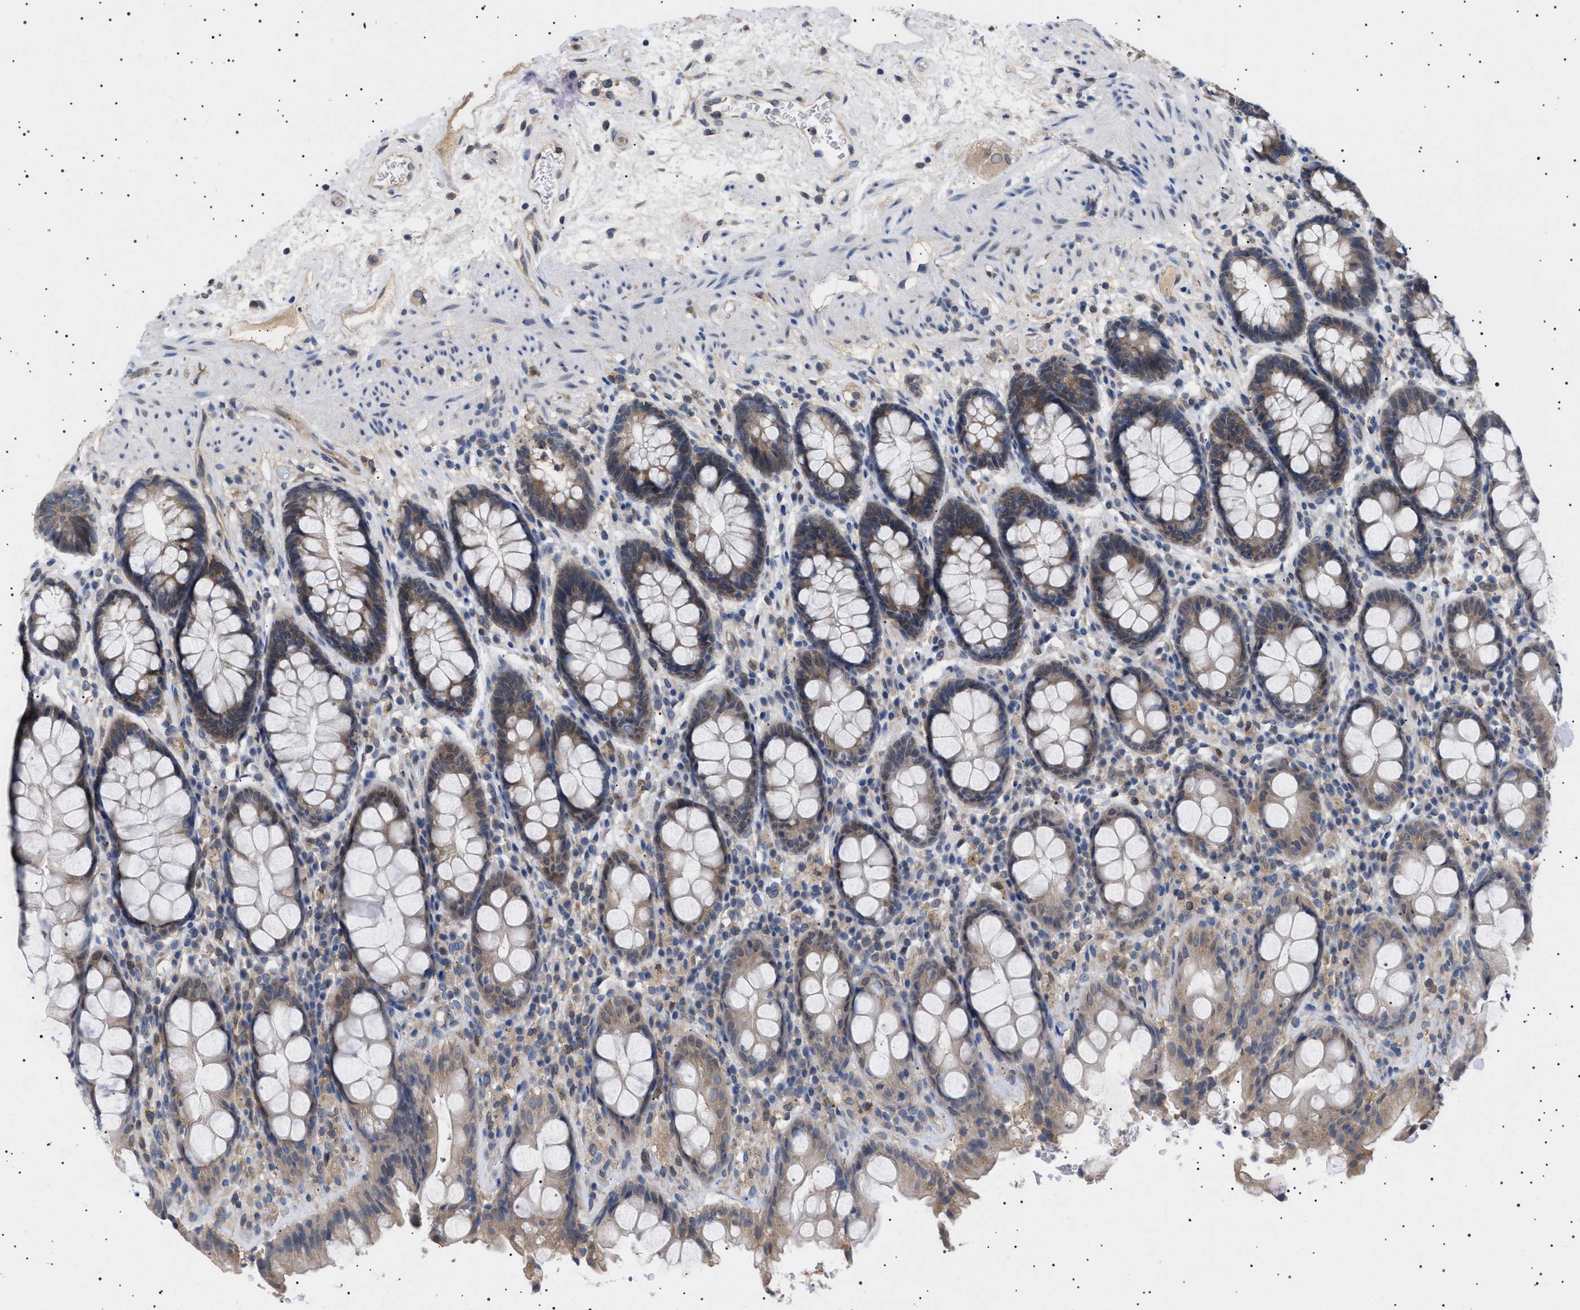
{"staining": {"intensity": "moderate", "quantity": "25%-75%", "location": "cytoplasmic/membranous,nuclear"}, "tissue": "rectum", "cell_type": "Glandular cells", "image_type": "normal", "snomed": [{"axis": "morphology", "description": "Normal tissue, NOS"}, {"axis": "topography", "description": "Rectum"}], "caption": "Unremarkable rectum was stained to show a protein in brown. There is medium levels of moderate cytoplasmic/membranous,nuclear expression in about 25%-75% of glandular cells. The staining is performed using DAB brown chromogen to label protein expression. The nuclei are counter-stained blue using hematoxylin.", "gene": "NUP93", "patient": {"sex": "male", "age": 64}}